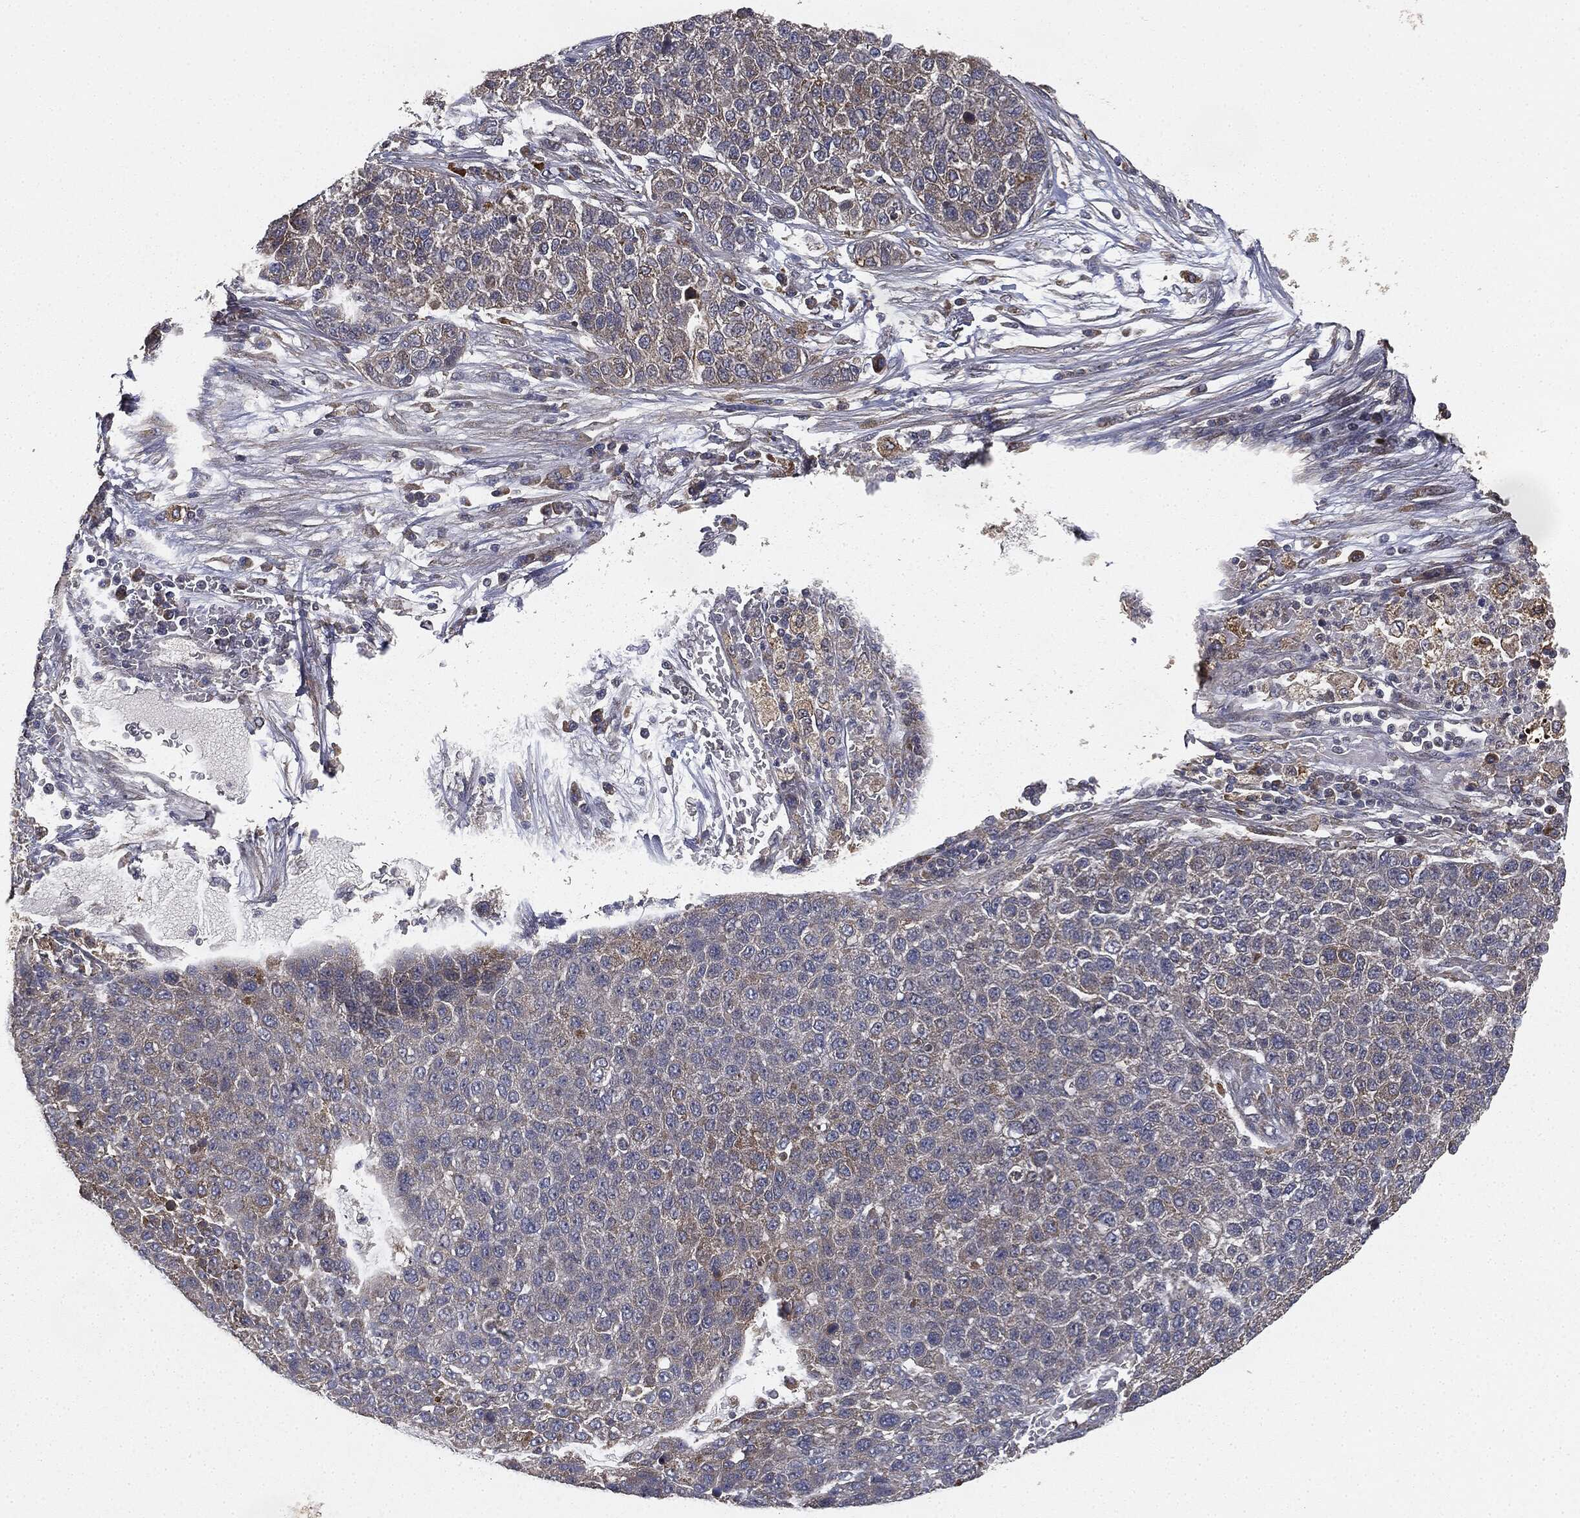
{"staining": {"intensity": "negative", "quantity": "none", "location": "none"}, "tissue": "pancreatic cancer", "cell_type": "Tumor cells", "image_type": "cancer", "snomed": [{"axis": "morphology", "description": "Adenocarcinoma, NOS"}, {"axis": "topography", "description": "Pancreas"}], "caption": "Photomicrograph shows no significant protein expression in tumor cells of pancreatic adenocarcinoma.", "gene": "MIER2", "patient": {"sex": "female", "age": 61}}